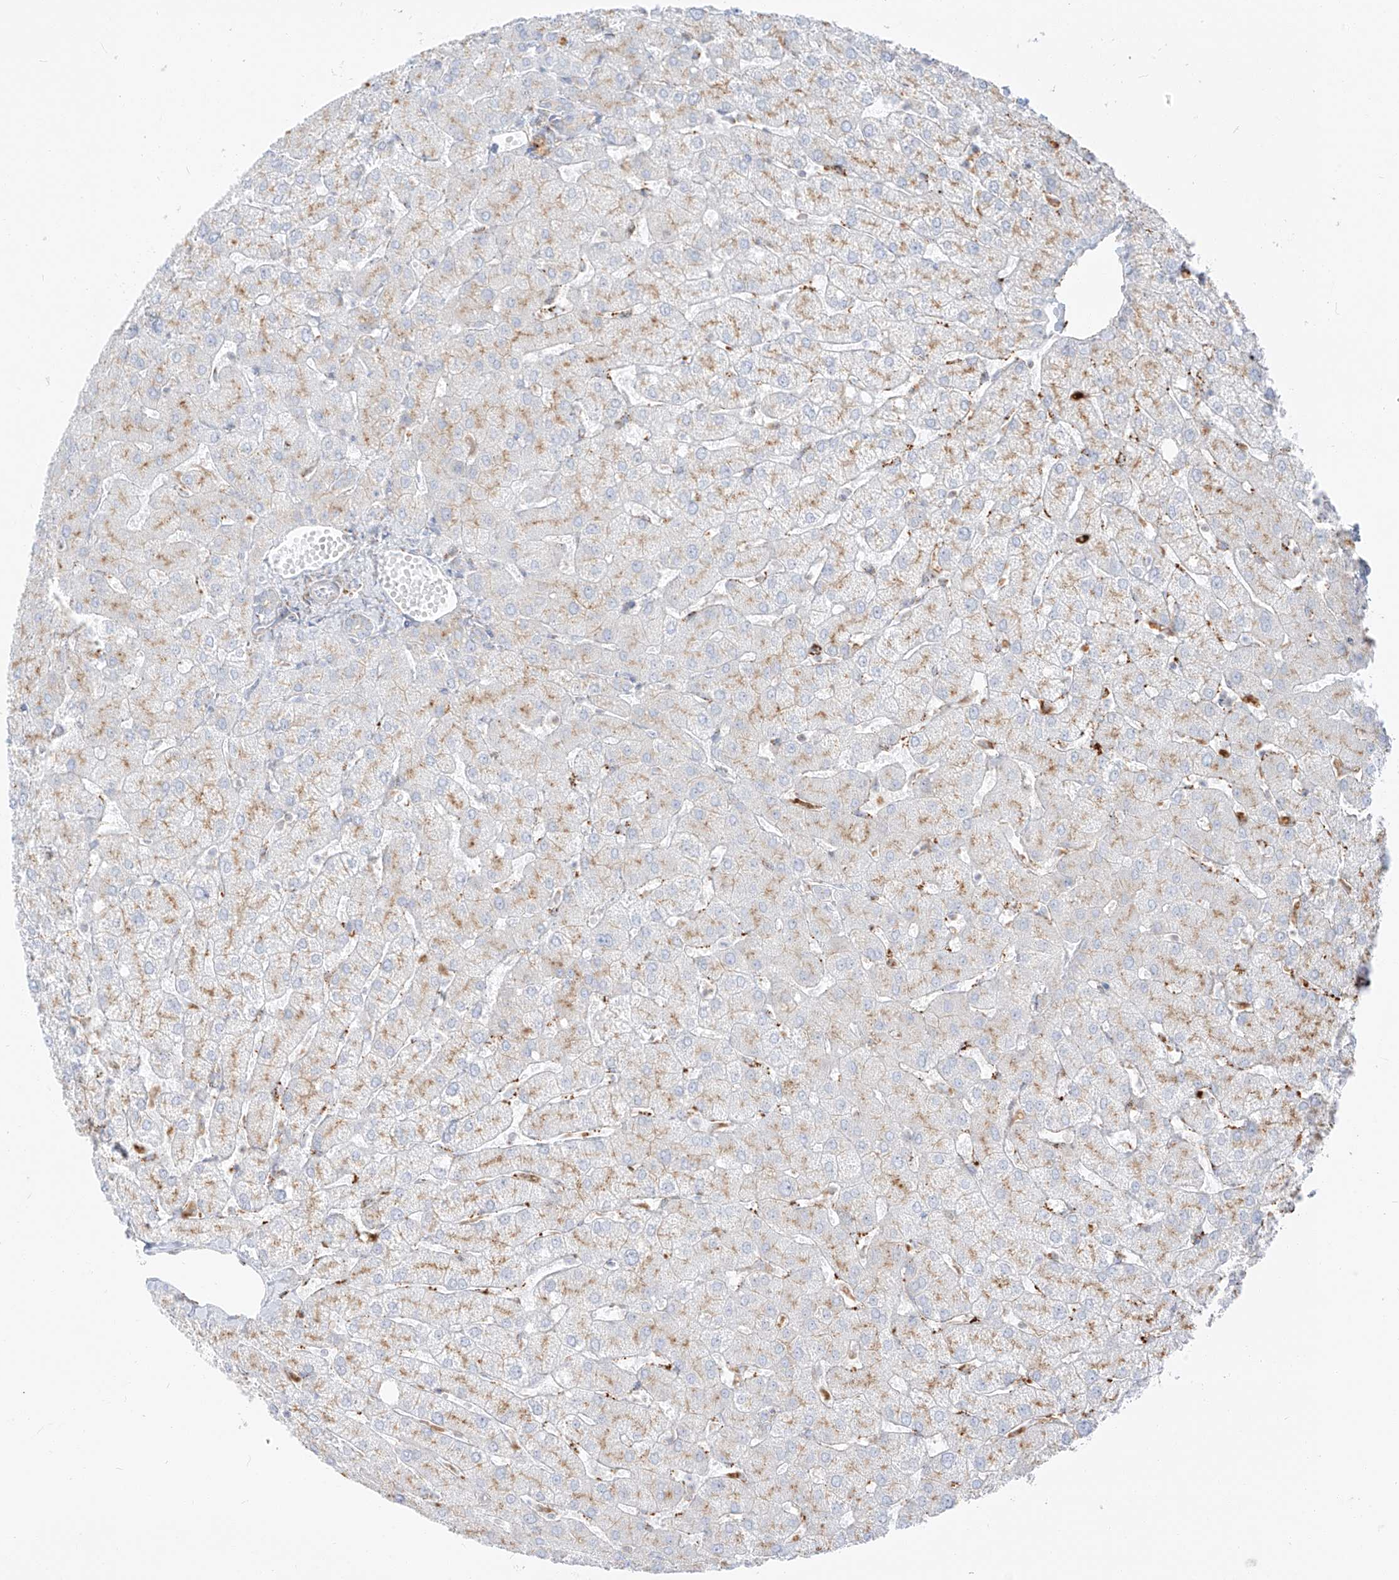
{"staining": {"intensity": "negative", "quantity": "none", "location": "none"}, "tissue": "liver", "cell_type": "Cholangiocytes", "image_type": "normal", "snomed": [{"axis": "morphology", "description": "Normal tissue, NOS"}, {"axis": "topography", "description": "Liver"}], "caption": "Immunohistochemistry (IHC) photomicrograph of benign liver: human liver stained with DAB (3,3'-diaminobenzidine) reveals no significant protein staining in cholangiocytes. (DAB immunohistochemistry with hematoxylin counter stain).", "gene": "SLC35F6", "patient": {"sex": "female", "age": 54}}